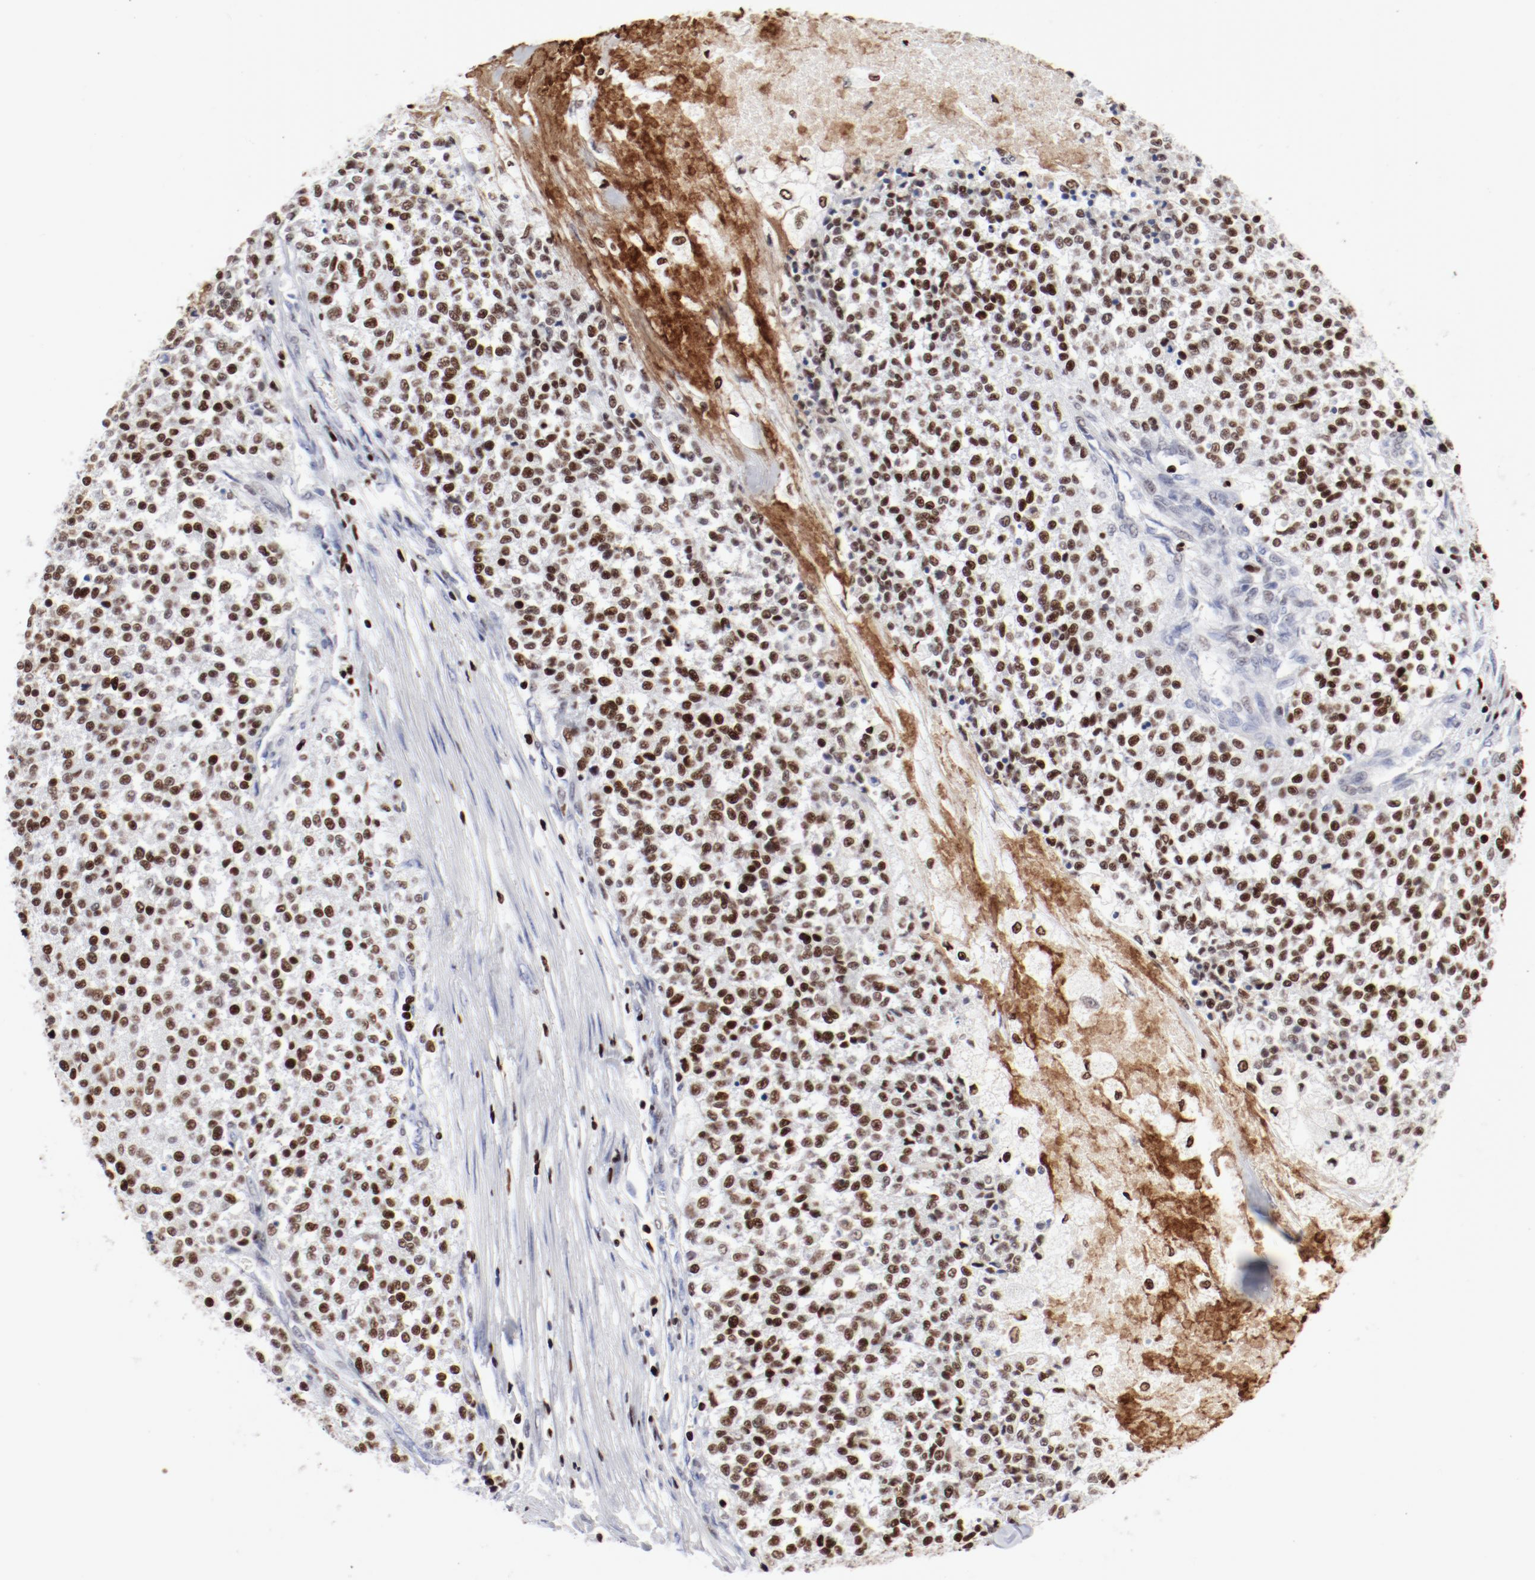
{"staining": {"intensity": "moderate", "quantity": ">75%", "location": "nuclear"}, "tissue": "testis cancer", "cell_type": "Tumor cells", "image_type": "cancer", "snomed": [{"axis": "morphology", "description": "Seminoma, NOS"}, {"axis": "topography", "description": "Testis"}], "caption": "About >75% of tumor cells in human seminoma (testis) demonstrate moderate nuclear protein expression as visualized by brown immunohistochemical staining.", "gene": "SMARCC2", "patient": {"sex": "male", "age": 59}}